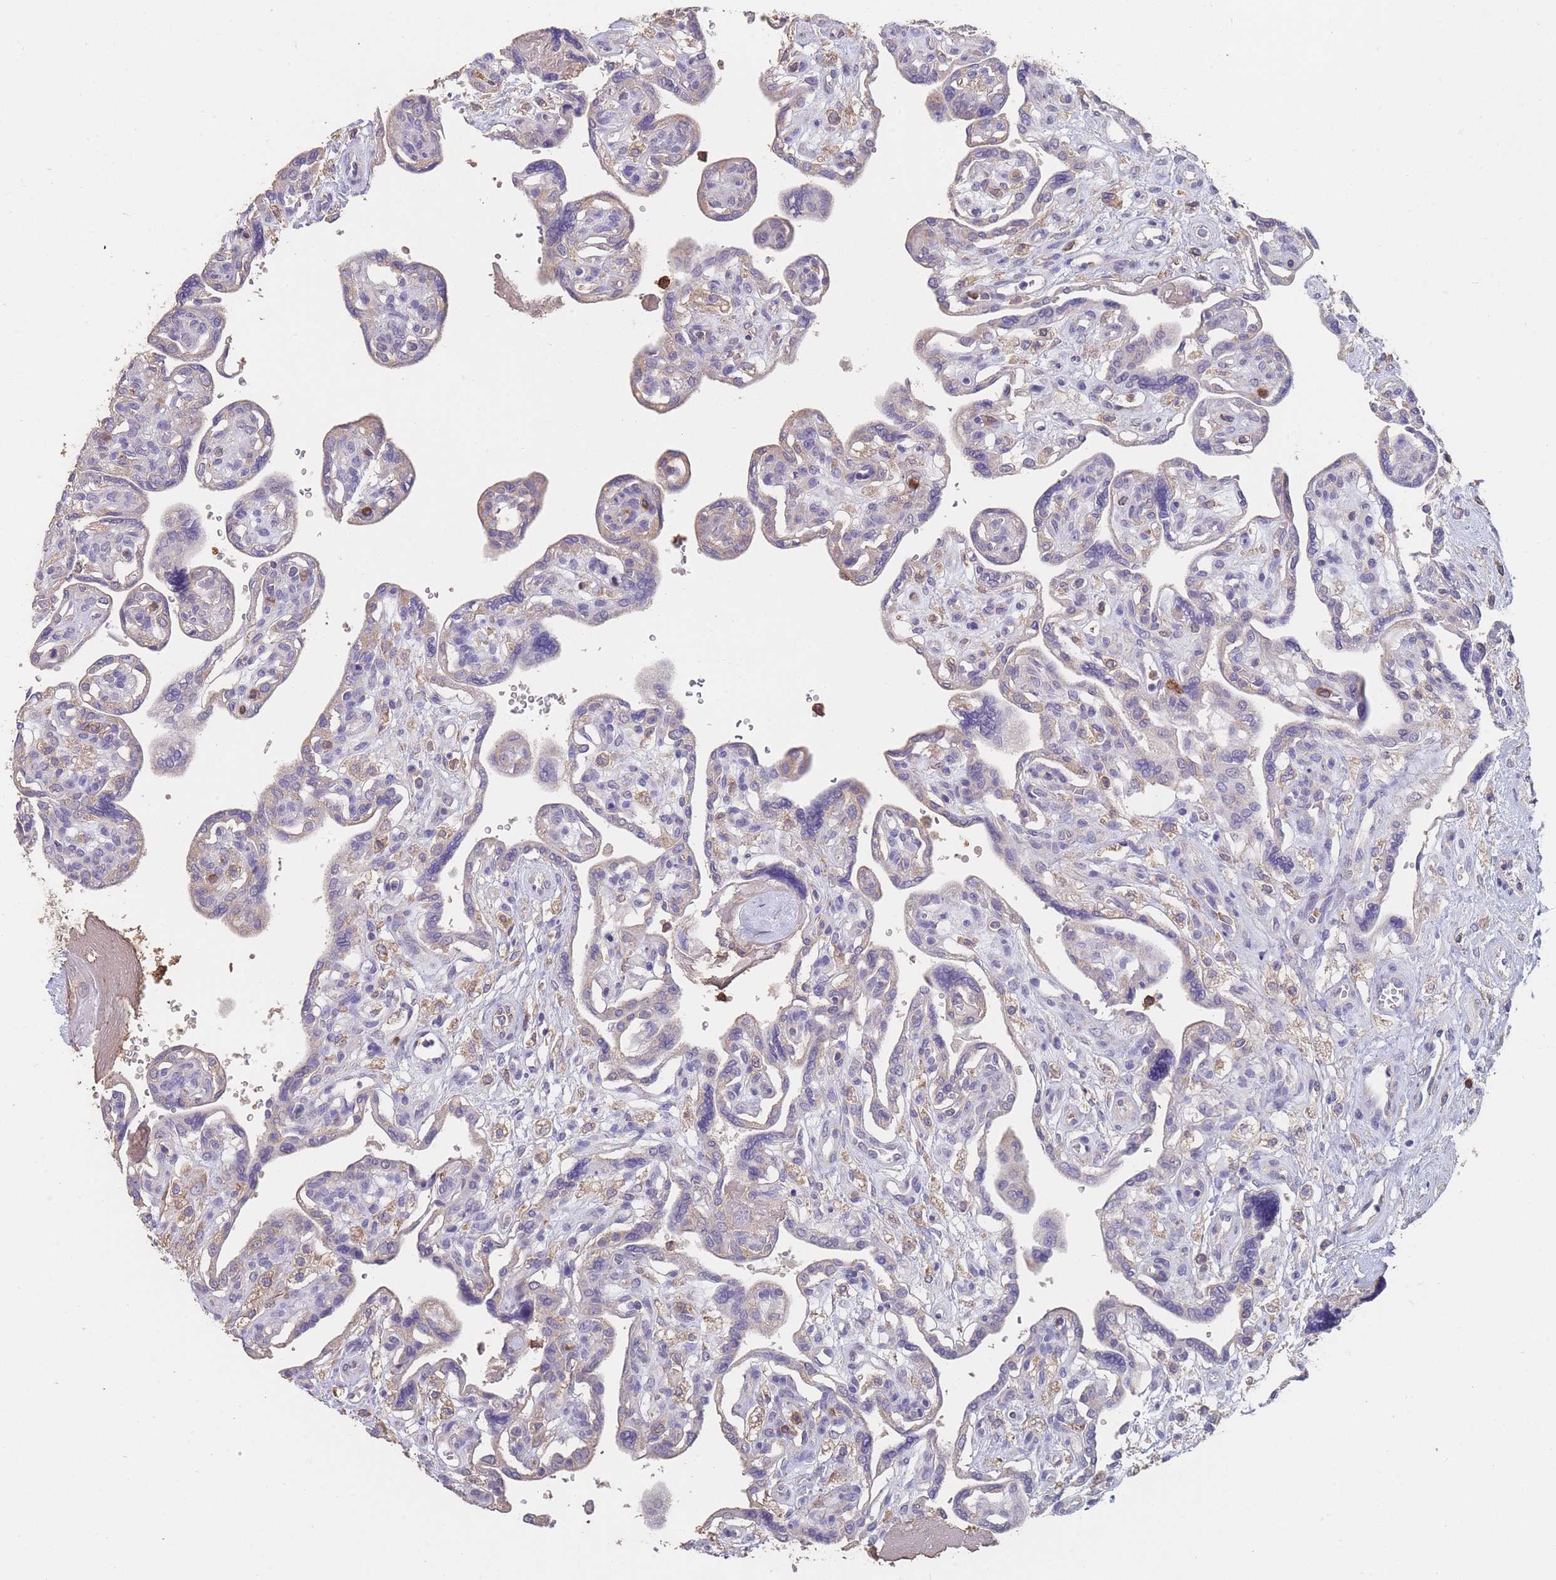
{"staining": {"intensity": "weak", "quantity": "25%-75%", "location": "cytoplasmic/membranous"}, "tissue": "placenta", "cell_type": "Decidual cells", "image_type": "normal", "snomed": [{"axis": "morphology", "description": "Normal tissue, NOS"}, {"axis": "topography", "description": "Placenta"}], "caption": "Weak cytoplasmic/membranous expression is identified in about 25%-75% of decidual cells in benign placenta. (Brightfield microscopy of DAB IHC at high magnification).", "gene": "CLEC12A", "patient": {"sex": "female", "age": 39}}